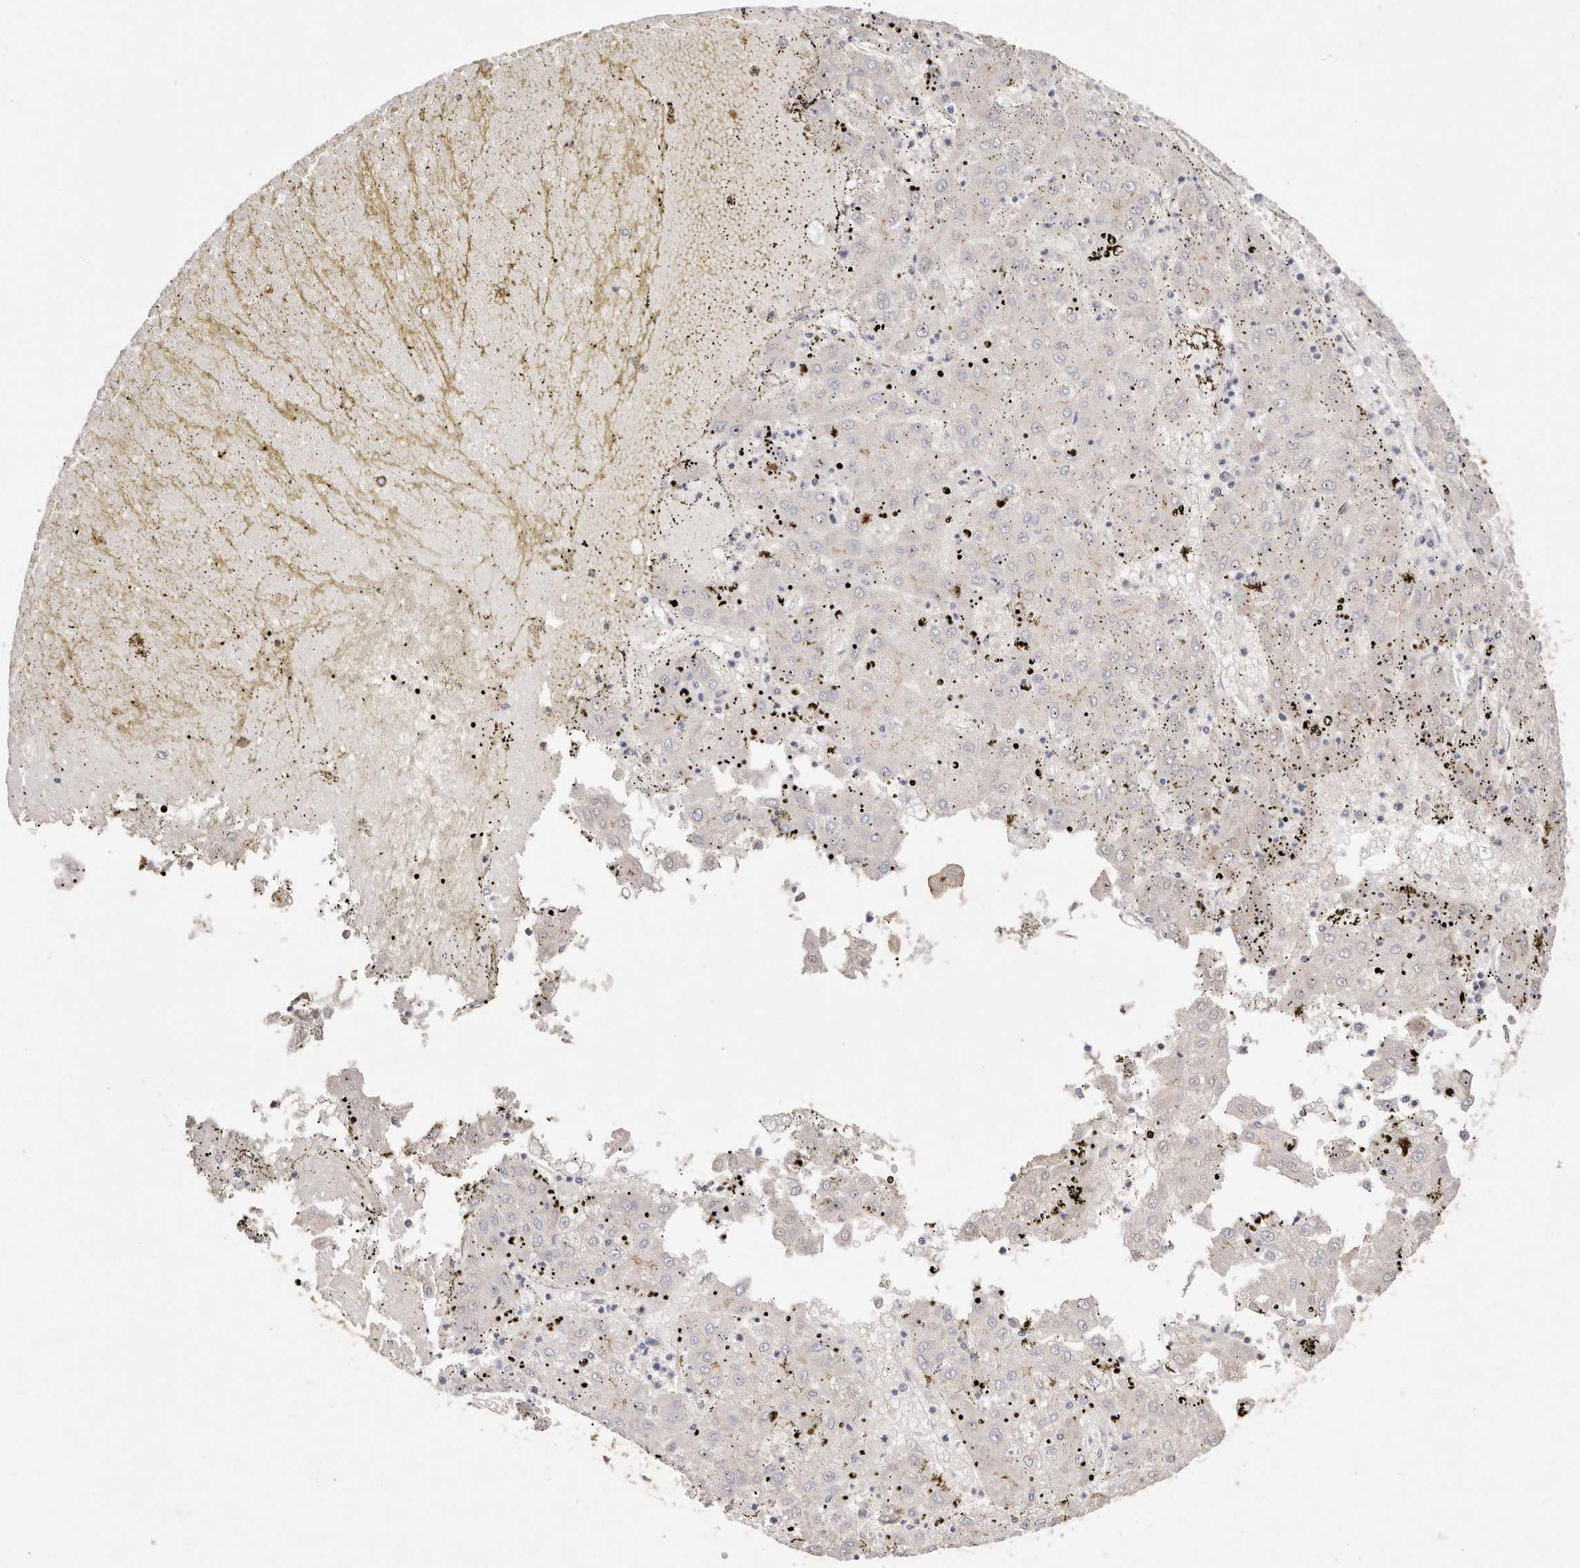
{"staining": {"intensity": "weak", "quantity": "<25%", "location": "cytoplasmic/membranous"}, "tissue": "liver cancer", "cell_type": "Tumor cells", "image_type": "cancer", "snomed": [{"axis": "morphology", "description": "Carcinoma, Hepatocellular, NOS"}, {"axis": "topography", "description": "Liver"}], "caption": "The photomicrograph reveals no staining of tumor cells in liver hepatocellular carcinoma.", "gene": "CXADR", "patient": {"sex": "male", "age": 72}}